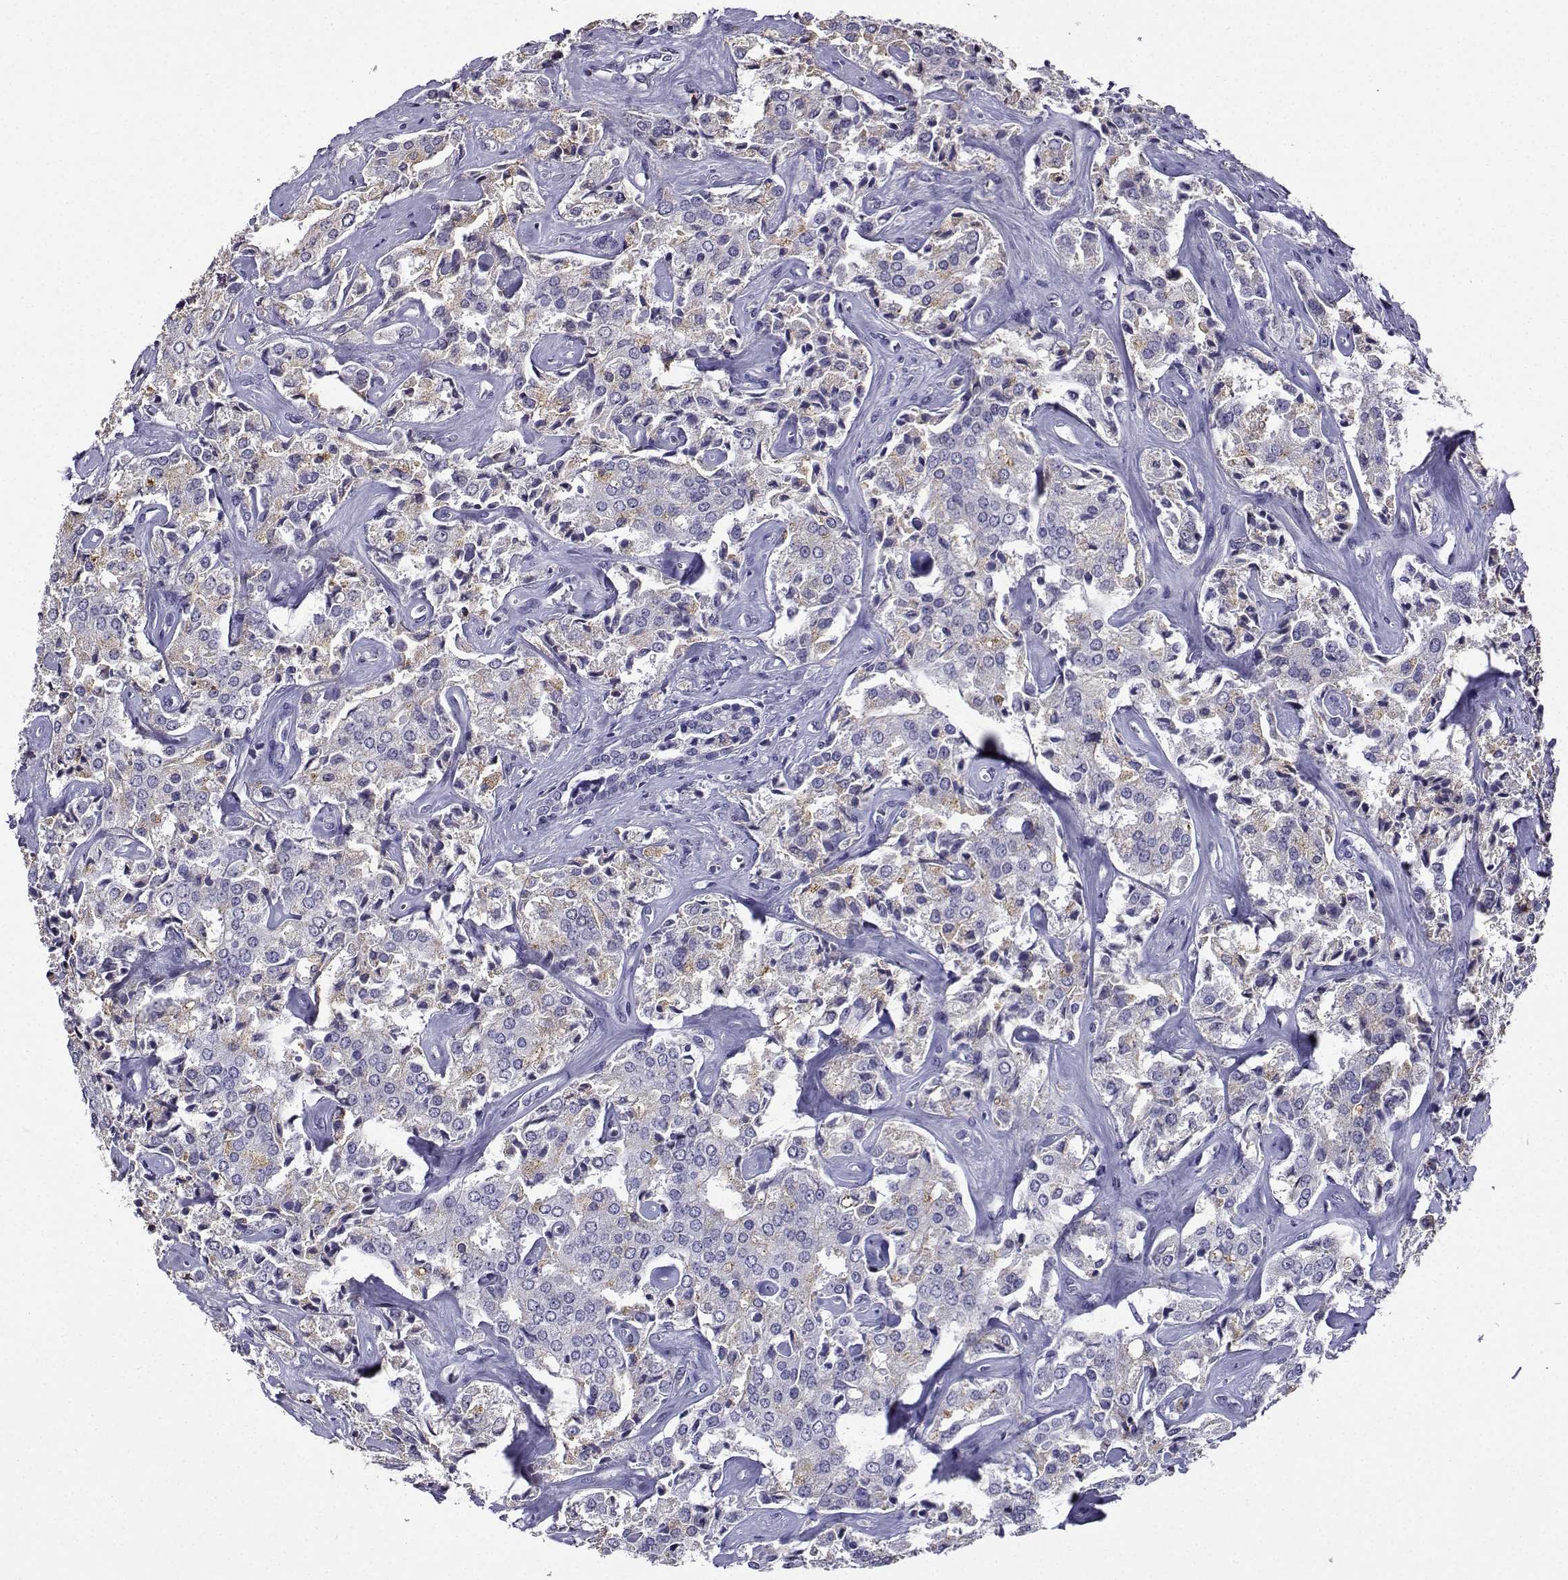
{"staining": {"intensity": "weak", "quantity": "<25%", "location": "cytoplasmic/membranous"}, "tissue": "prostate cancer", "cell_type": "Tumor cells", "image_type": "cancer", "snomed": [{"axis": "morphology", "description": "Adenocarcinoma, NOS"}, {"axis": "topography", "description": "Prostate"}], "caption": "The image reveals no significant positivity in tumor cells of prostate cancer.", "gene": "LRFN2", "patient": {"sex": "male", "age": 66}}